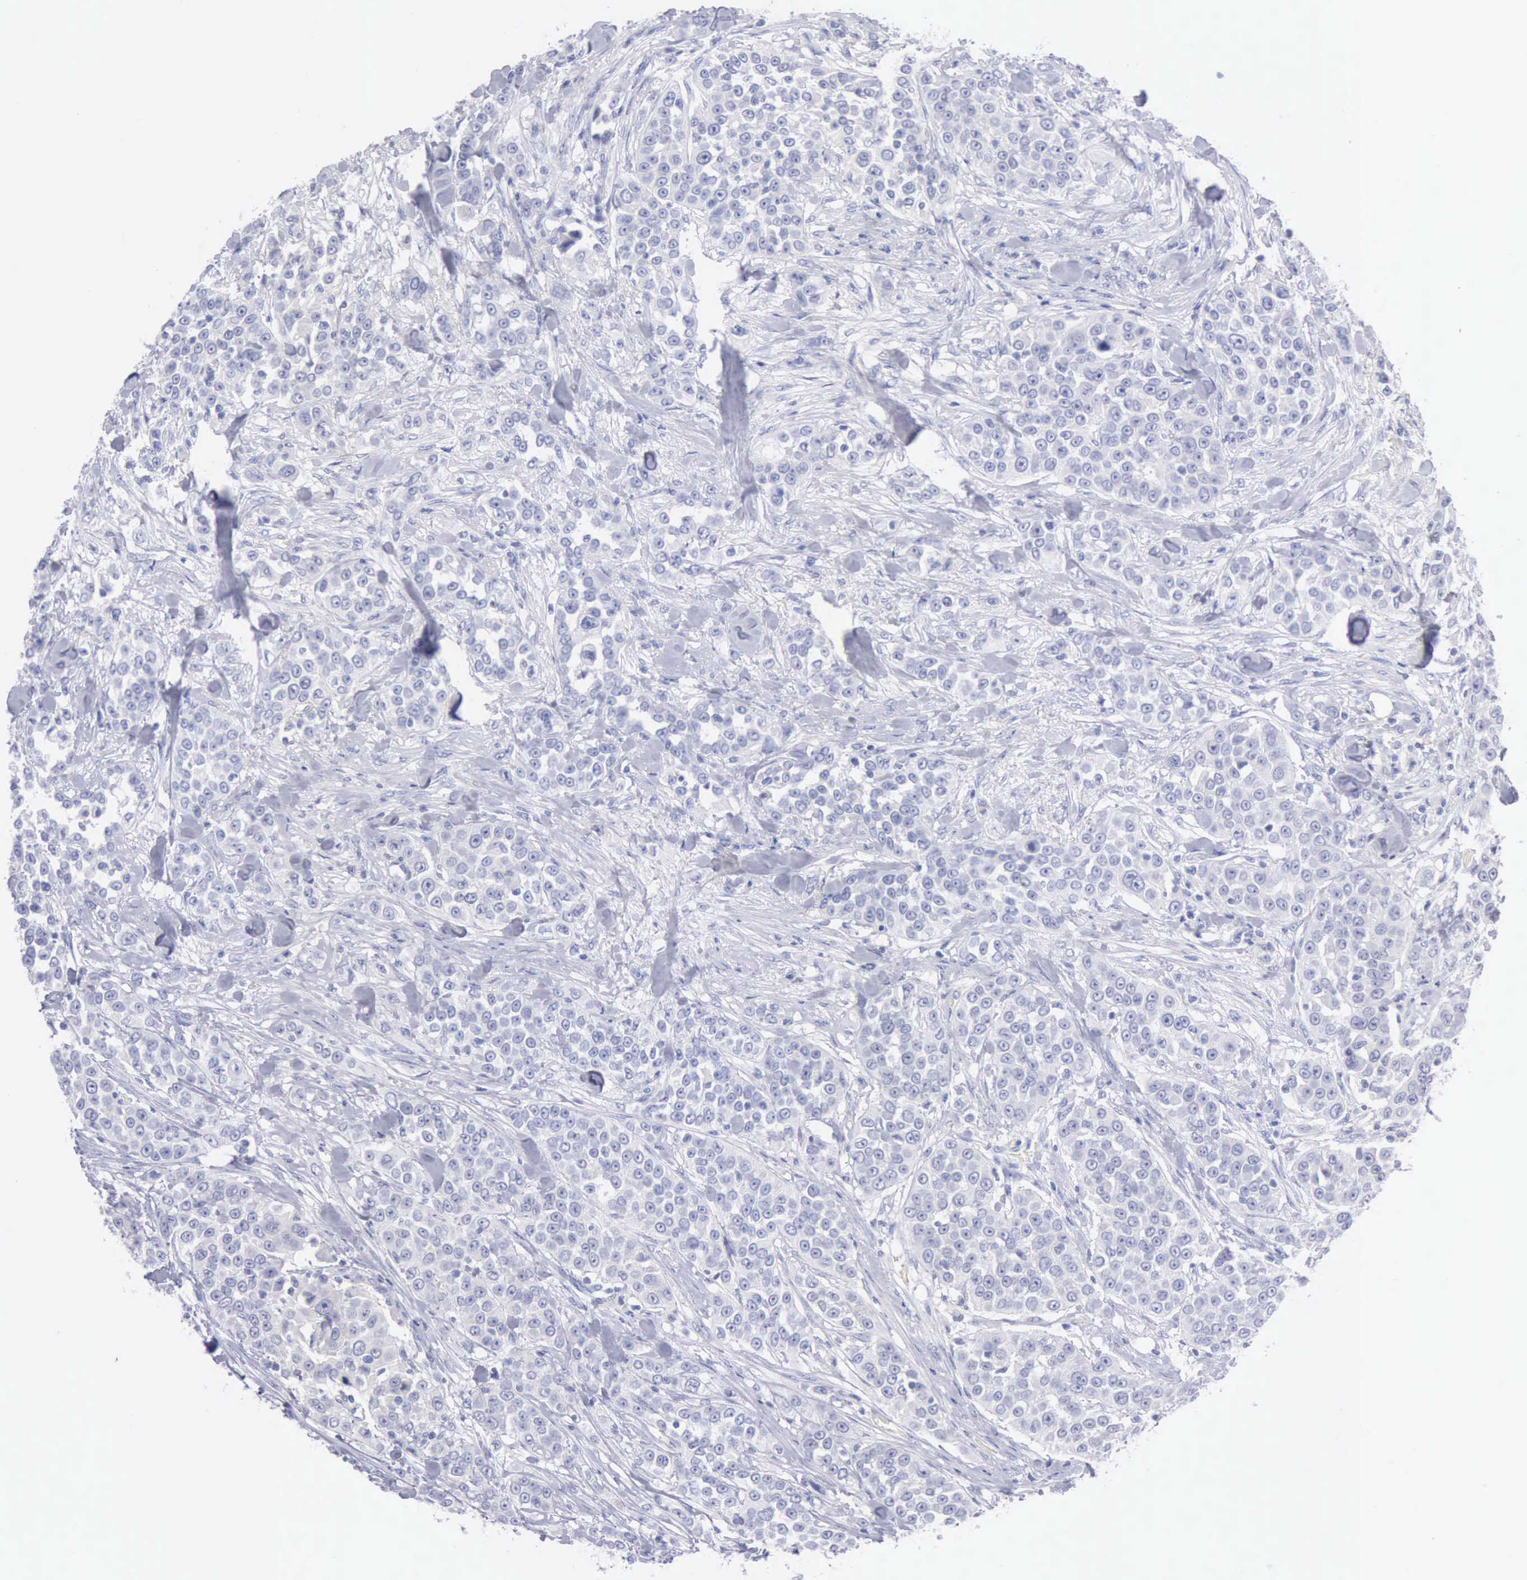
{"staining": {"intensity": "negative", "quantity": "none", "location": "none"}, "tissue": "urothelial cancer", "cell_type": "Tumor cells", "image_type": "cancer", "snomed": [{"axis": "morphology", "description": "Urothelial carcinoma, High grade"}, {"axis": "topography", "description": "Urinary bladder"}], "caption": "This image is of urothelial cancer stained with IHC to label a protein in brown with the nuclei are counter-stained blue. There is no staining in tumor cells.", "gene": "ANGEL1", "patient": {"sex": "female", "age": 80}}